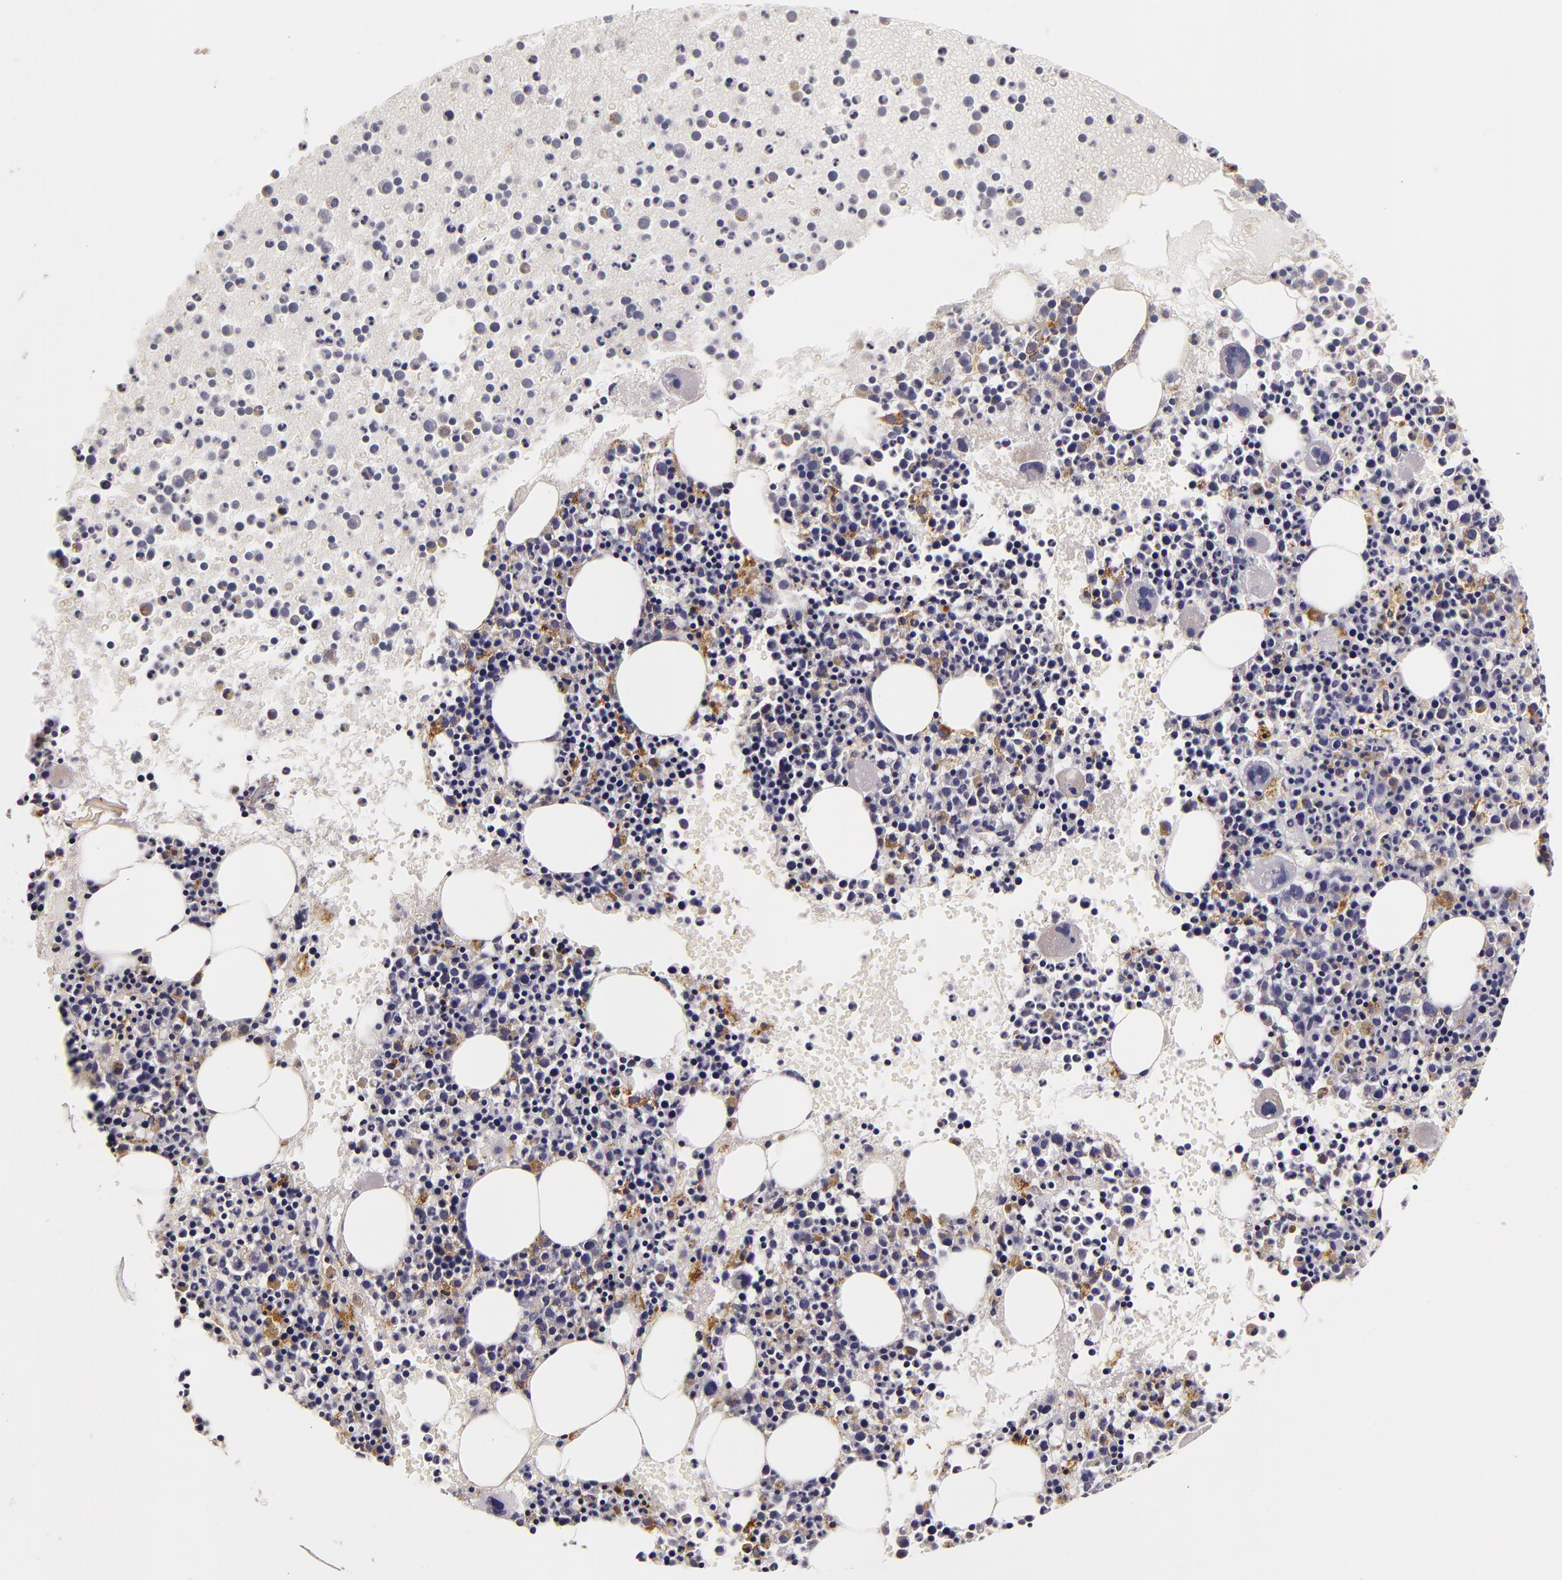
{"staining": {"intensity": "weak", "quantity": "<25%", "location": "cytoplasmic/membranous"}, "tissue": "bone marrow", "cell_type": "Hematopoietic cells", "image_type": "normal", "snomed": [{"axis": "morphology", "description": "Normal tissue, NOS"}, {"axis": "topography", "description": "Bone marrow"}], "caption": "An IHC image of normal bone marrow is shown. There is no staining in hematopoietic cells of bone marrow. The staining is performed using DAB (3,3'-diaminobenzidine) brown chromogen with nuclei counter-stained in using hematoxylin.", "gene": "LGALS3BP", "patient": {"sex": "male", "age": 34}}